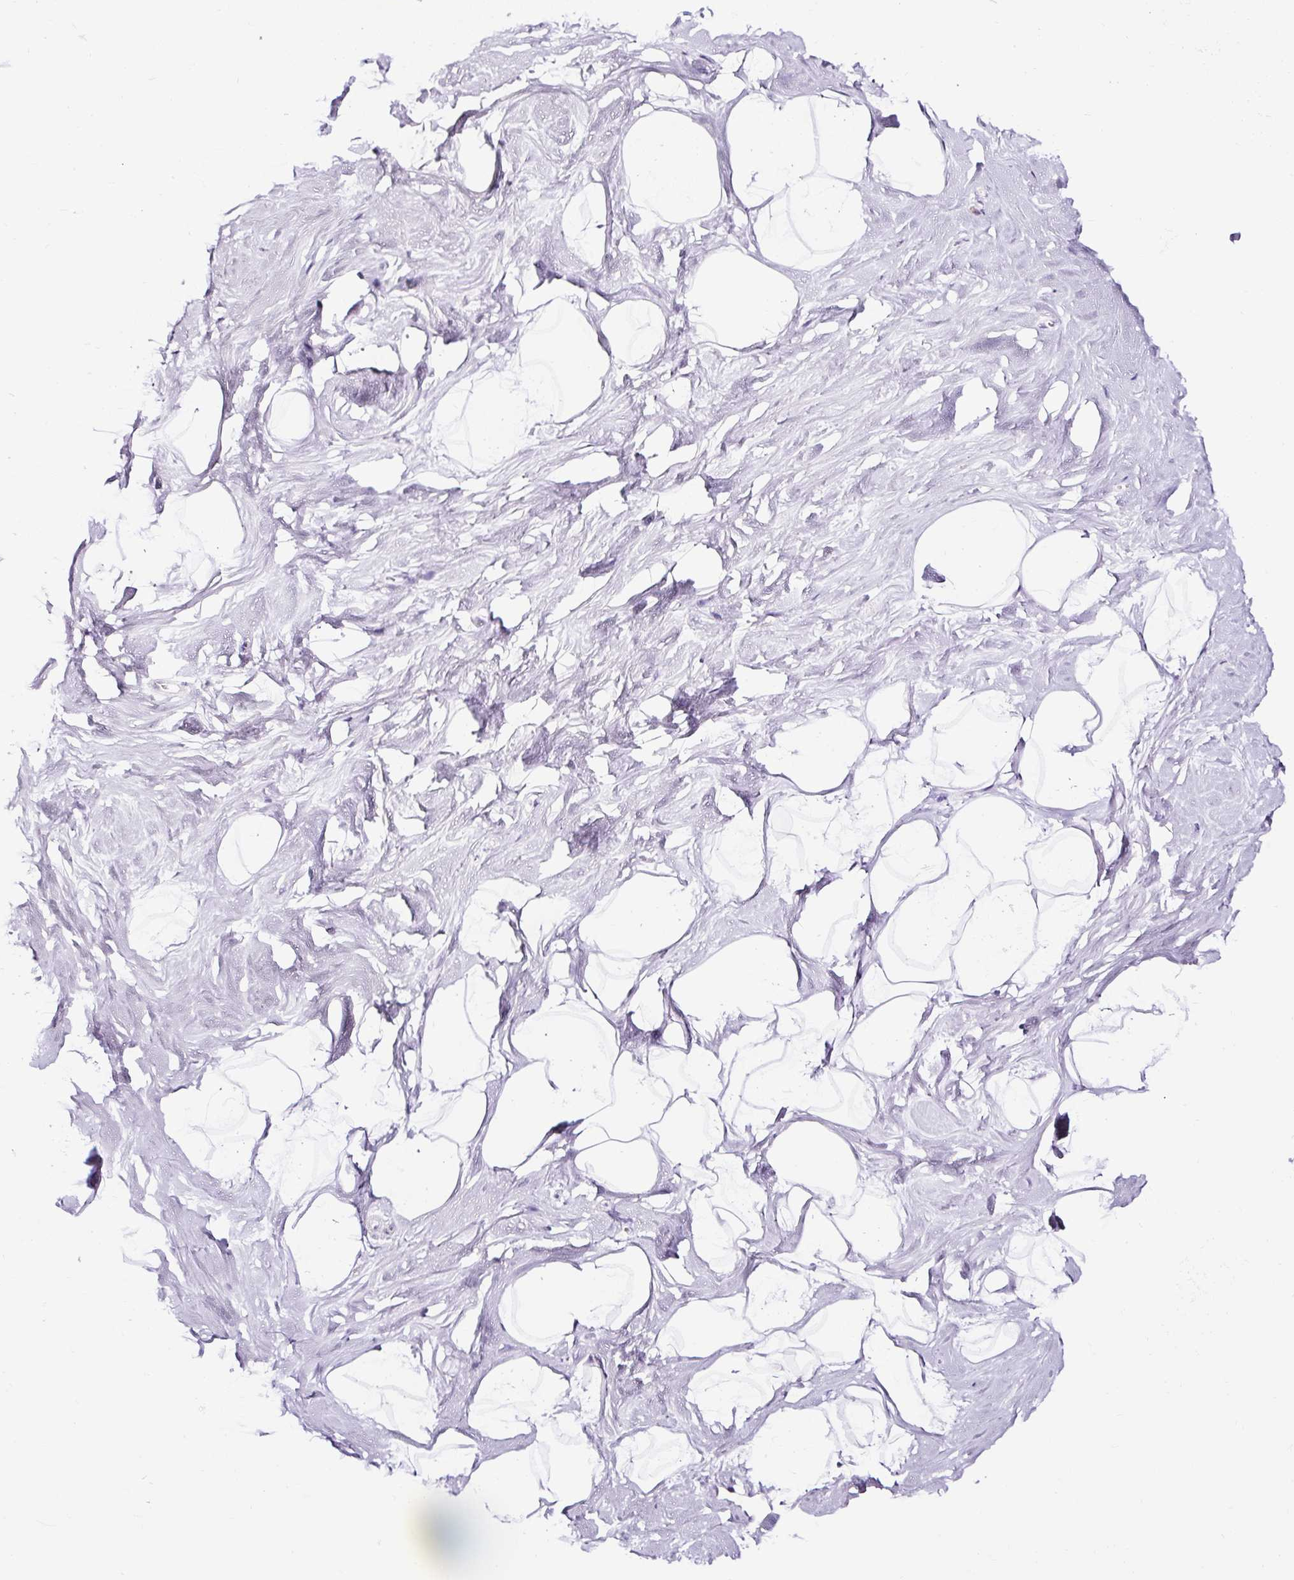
{"staining": {"intensity": "negative", "quantity": "none", "location": "none"}, "tissue": "breast", "cell_type": "Adipocytes", "image_type": "normal", "snomed": [{"axis": "morphology", "description": "Normal tissue, NOS"}, {"axis": "topography", "description": "Breast"}], "caption": "Image shows no significant protein staining in adipocytes of benign breast.", "gene": "NPHS2", "patient": {"sex": "female", "age": 32}}